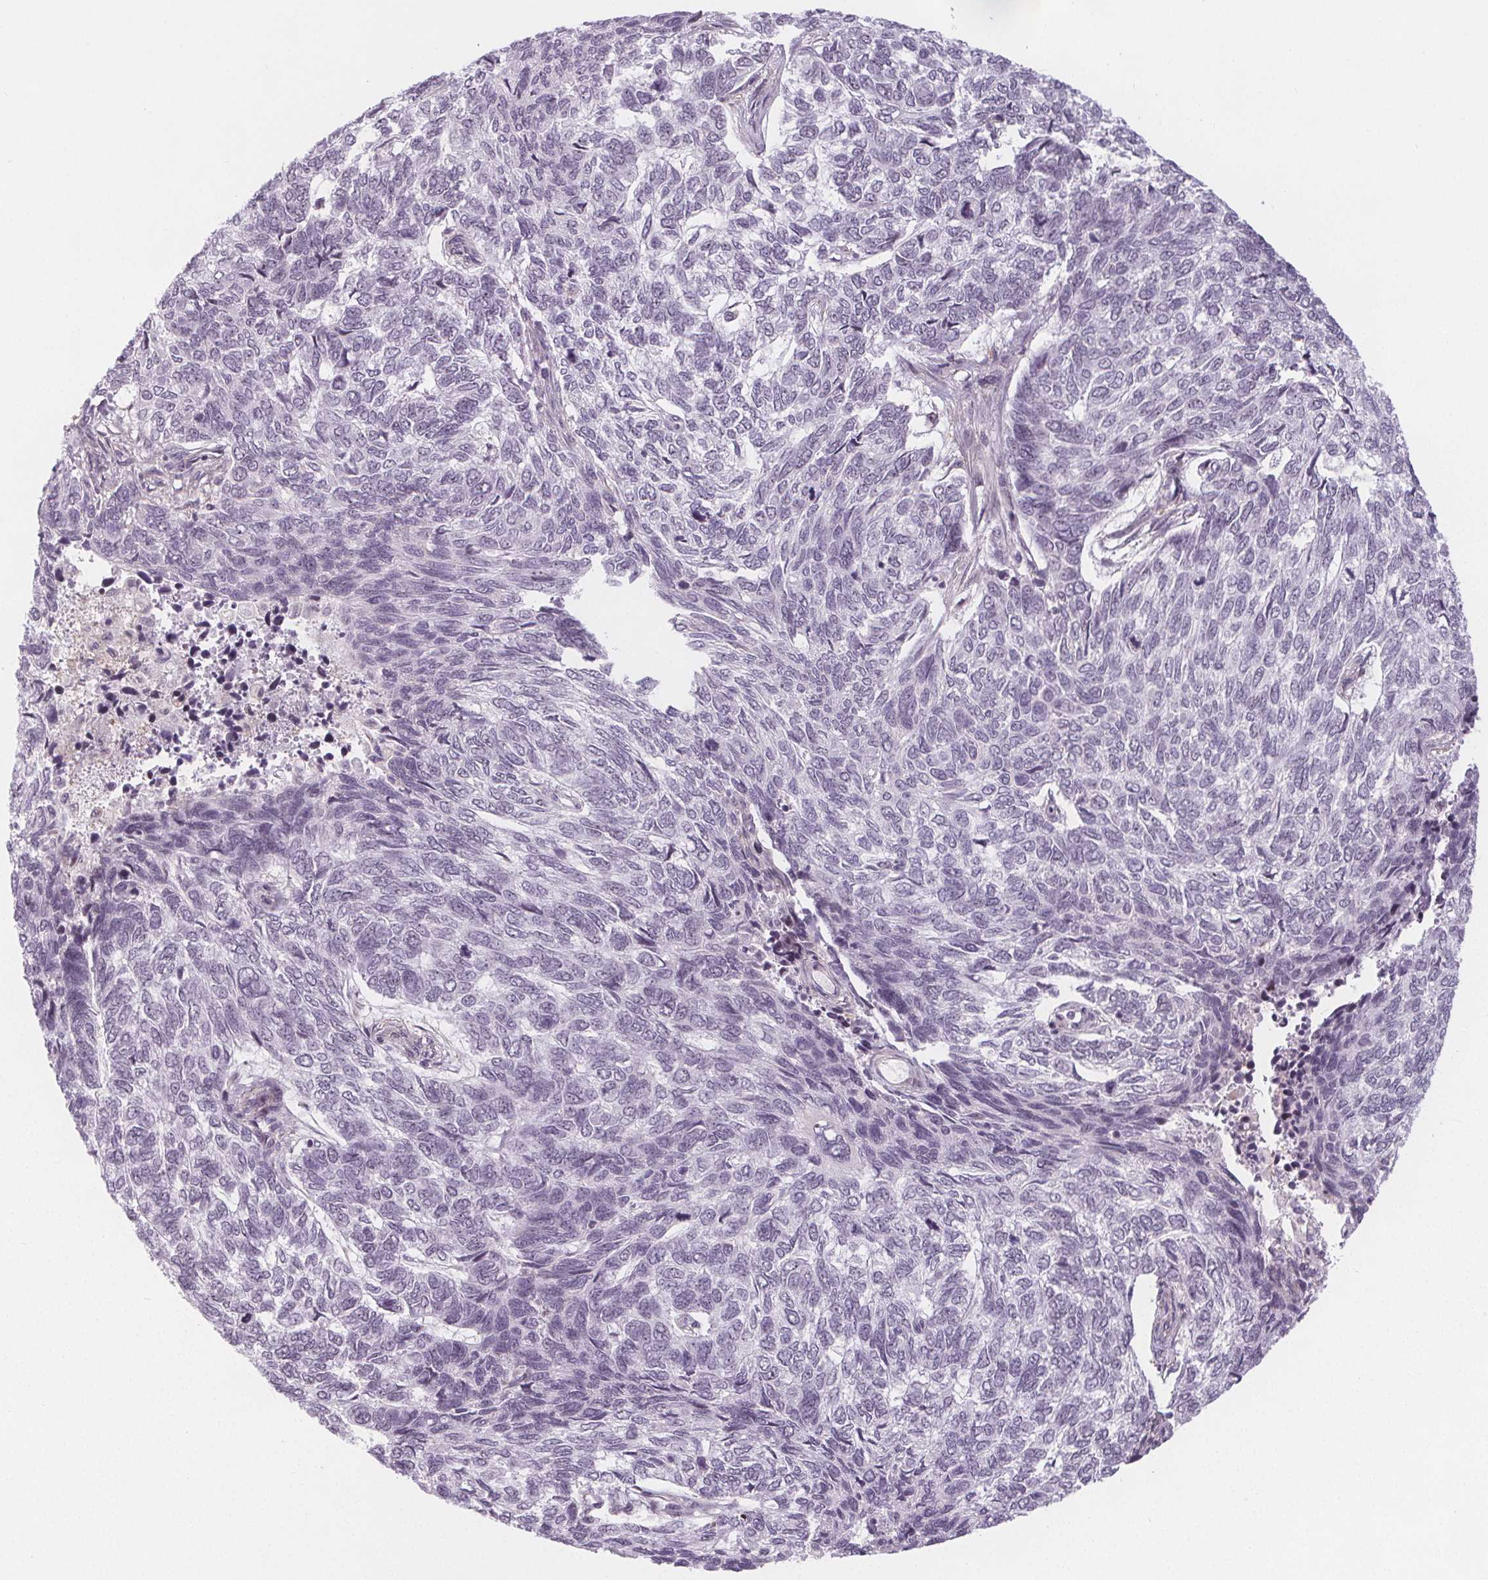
{"staining": {"intensity": "negative", "quantity": "none", "location": "none"}, "tissue": "skin cancer", "cell_type": "Tumor cells", "image_type": "cancer", "snomed": [{"axis": "morphology", "description": "Basal cell carcinoma"}, {"axis": "topography", "description": "Skin"}], "caption": "Image shows no significant protein positivity in tumor cells of skin basal cell carcinoma.", "gene": "NOLC1", "patient": {"sex": "female", "age": 65}}